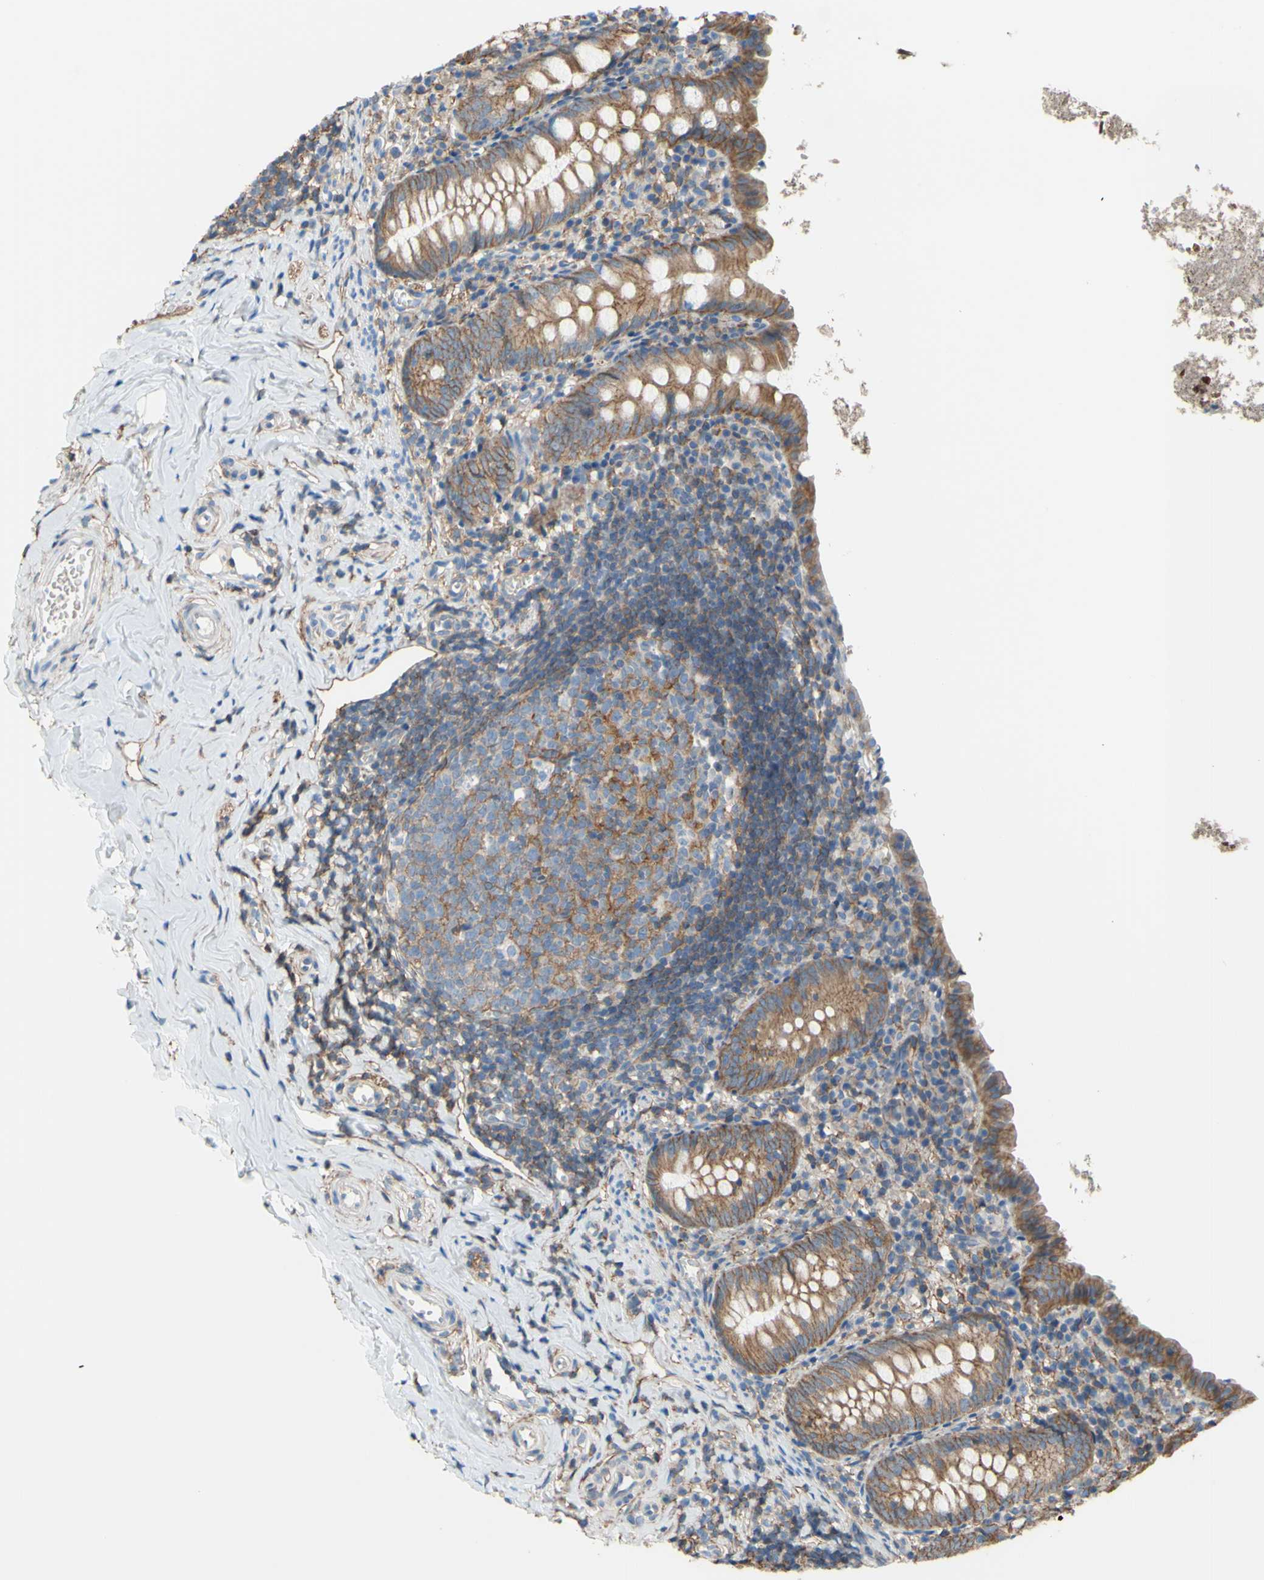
{"staining": {"intensity": "moderate", "quantity": ">75%", "location": "cytoplasmic/membranous"}, "tissue": "appendix", "cell_type": "Glandular cells", "image_type": "normal", "snomed": [{"axis": "morphology", "description": "Normal tissue, NOS"}, {"axis": "topography", "description": "Appendix"}], "caption": "Immunohistochemistry (IHC) (DAB (3,3'-diaminobenzidine)) staining of unremarkable appendix displays moderate cytoplasmic/membranous protein positivity in approximately >75% of glandular cells. (DAB = brown stain, brightfield microscopy at high magnification).", "gene": "ADD1", "patient": {"sex": "female", "age": 10}}